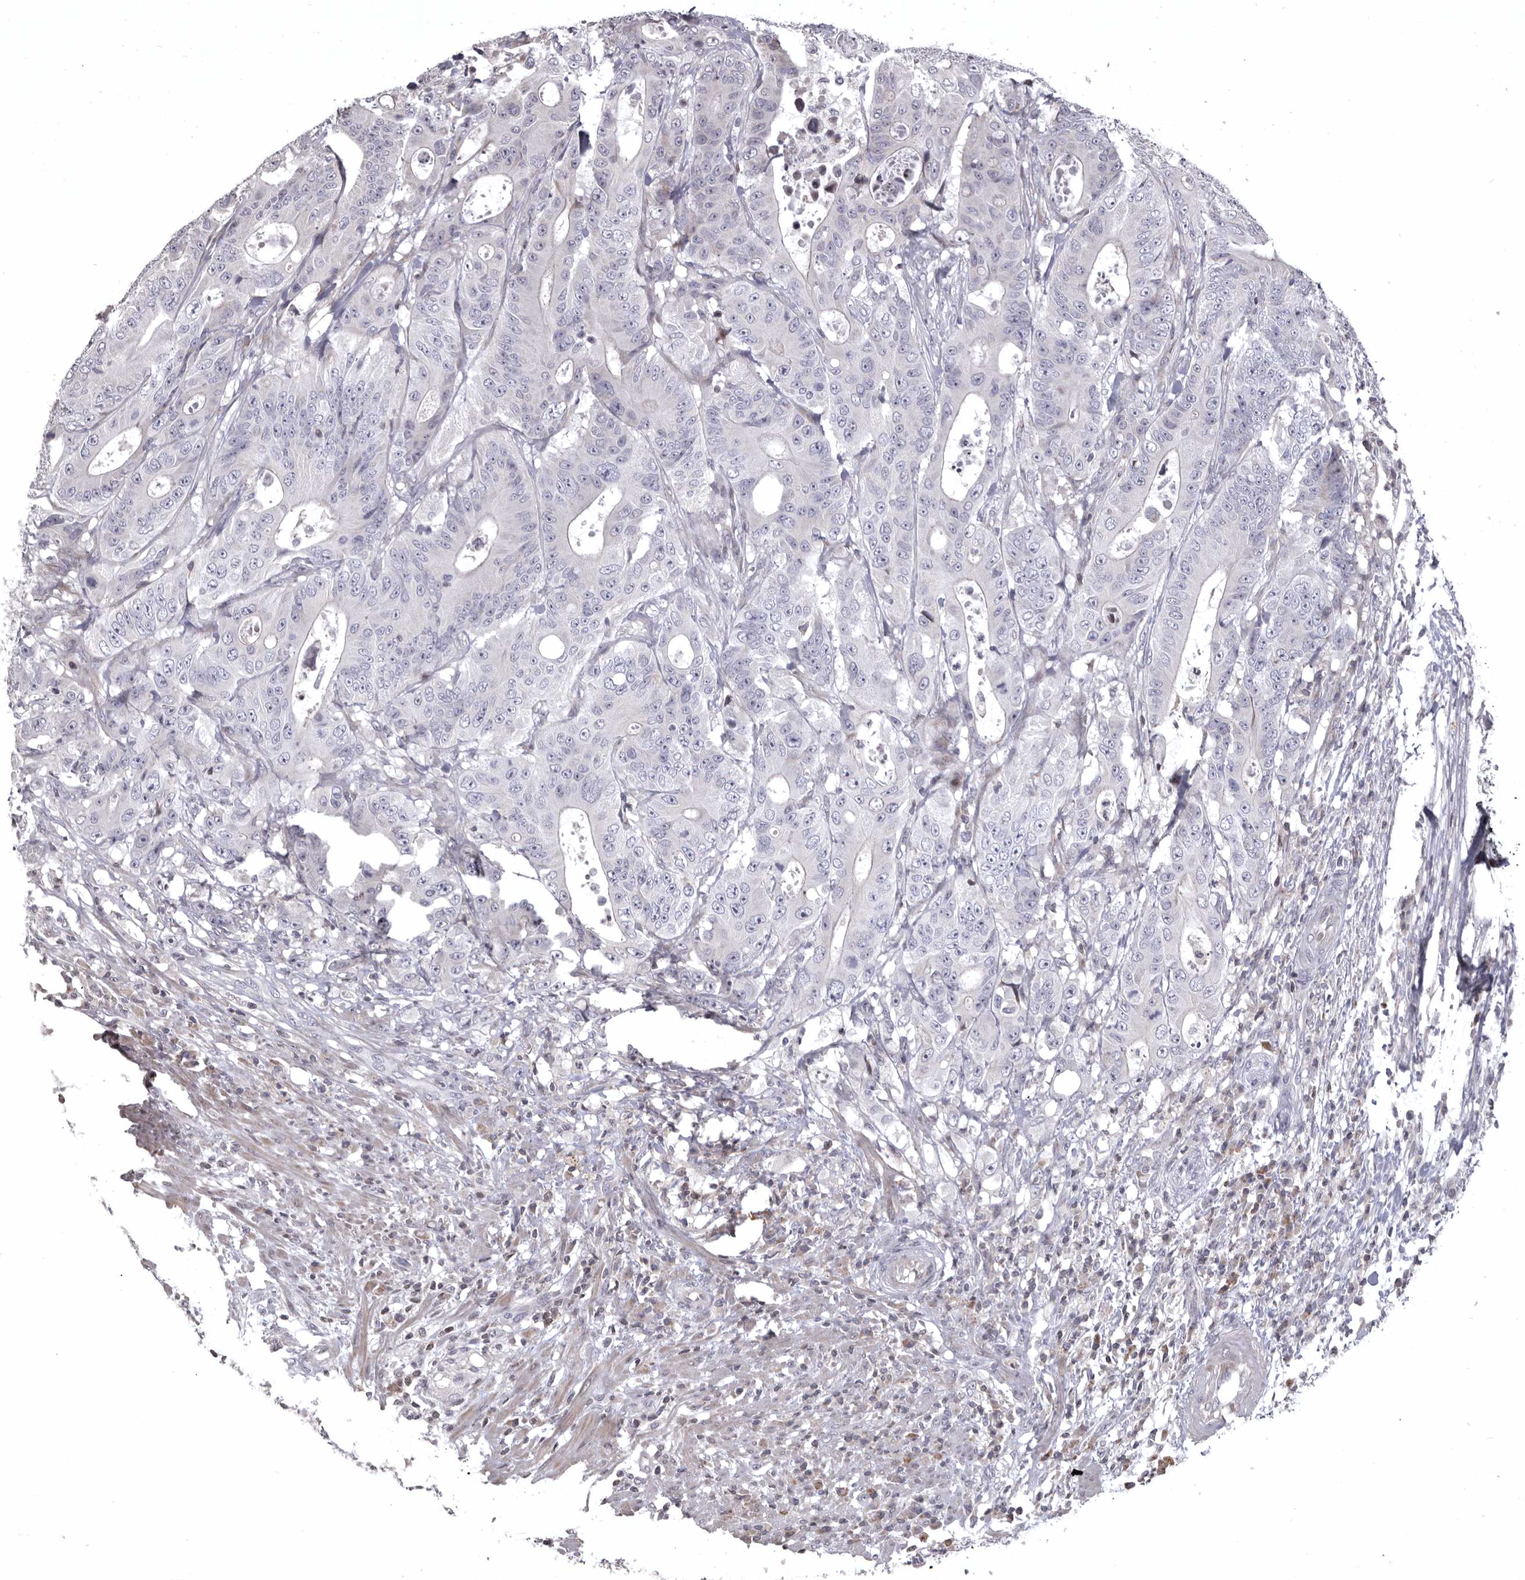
{"staining": {"intensity": "negative", "quantity": "none", "location": "none"}, "tissue": "colorectal cancer", "cell_type": "Tumor cells", "image_type": "cancer", "snomed": [{"axis": "morphology", "description": "Adenocarcinoma, NOS"}, {"axis": "topography", "description": "Colon"}], "caption": "IHC histopathology image of neoplastic tissue: human colorectal cancer (adenocarcinoma) stained with DAB (3,3'-diaminobenzidine) reveals no significant protein positivity in tumor cells. The staining was performed using DAB (3,3'-diaminobenzidine) to visualize the protein expression in brown, while the nuclei were stained in blue with hematoxylin (Magnification: 20x).", "gene": "AZIN1", "patient": {"sex": "male", "age": 83}}